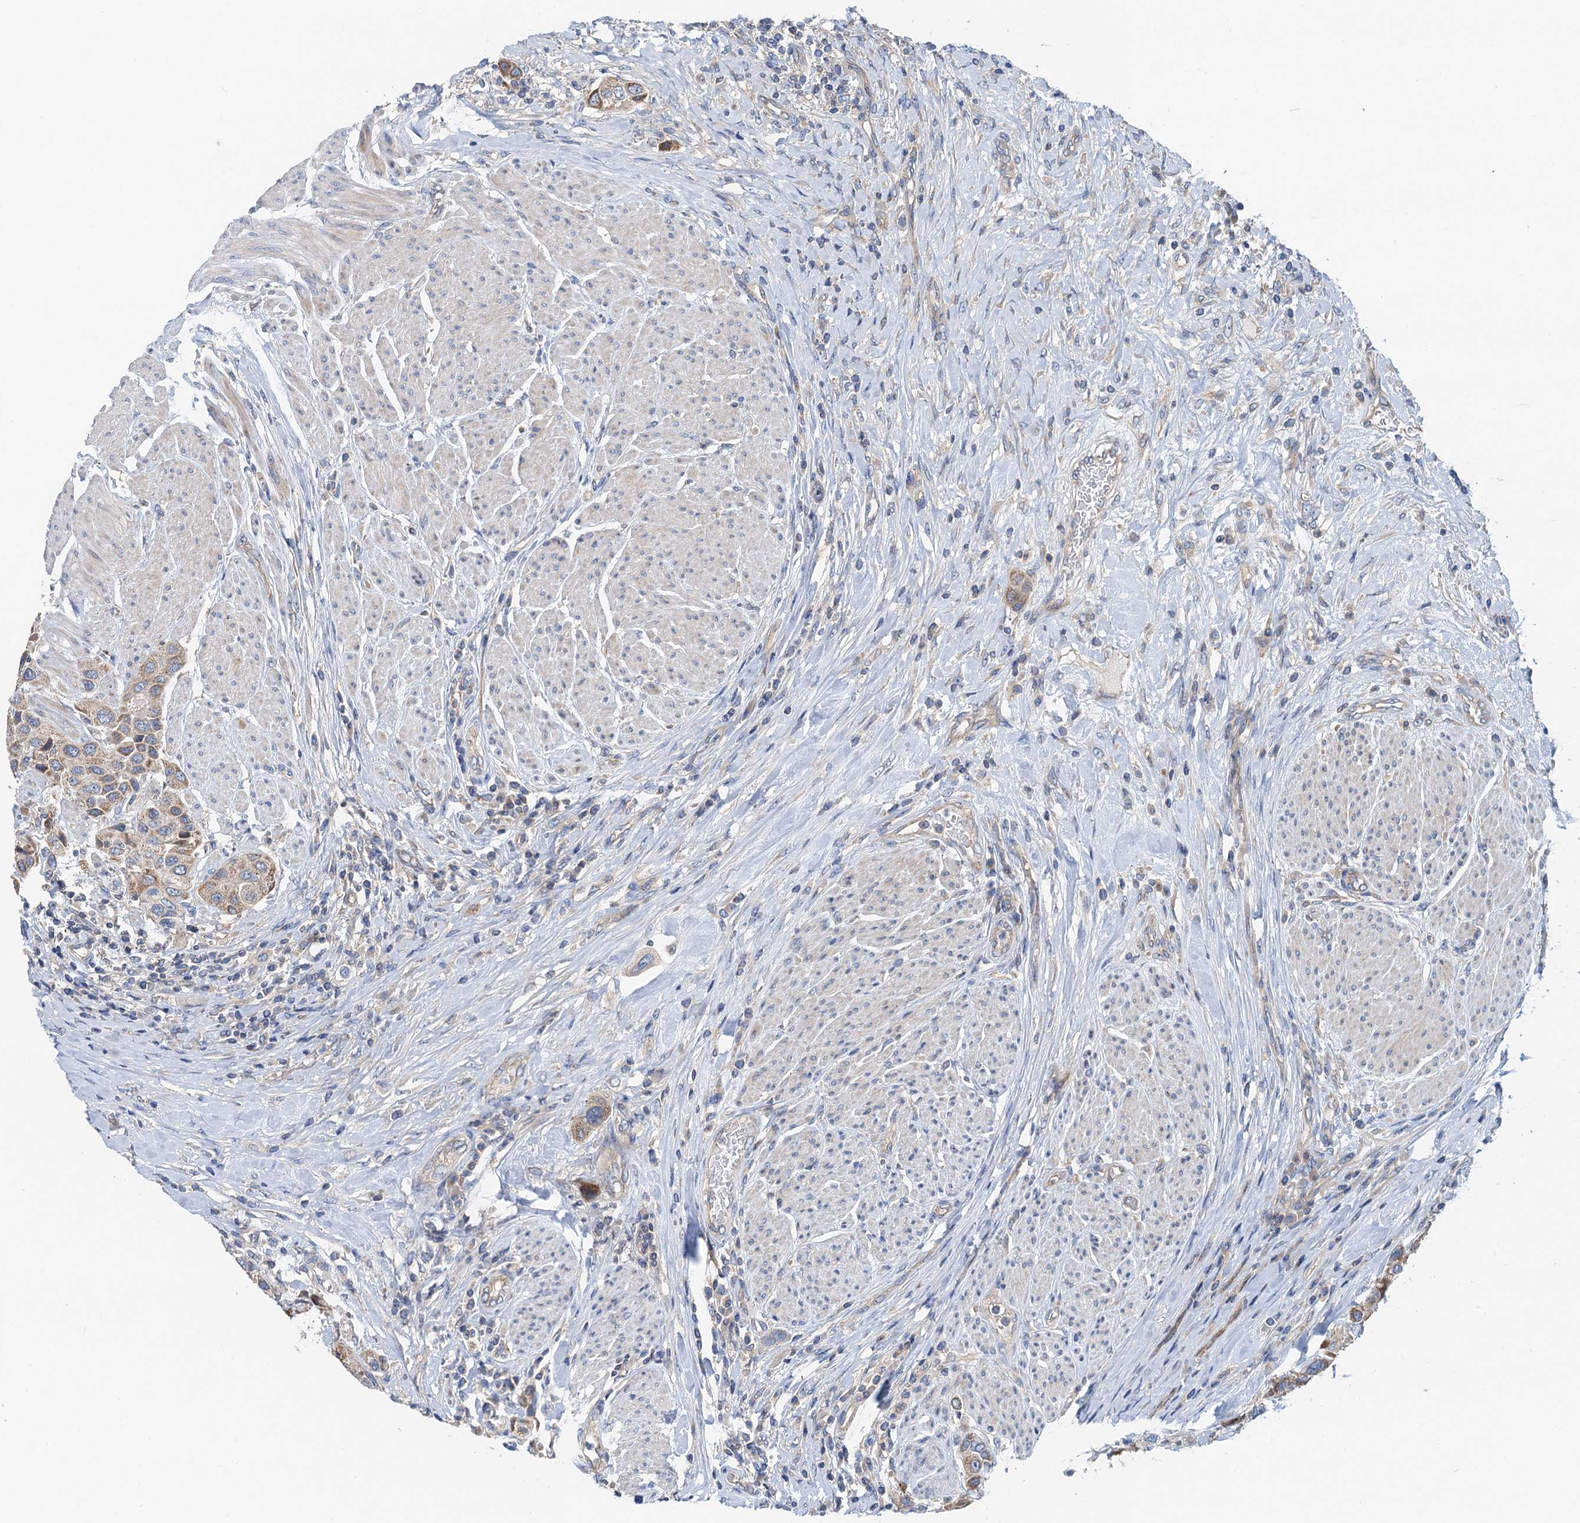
{"staining": {"intensity": "weak", "quantity": ">75%", "location": "cytoplasmic/membranous"}, "tissue": "urothelial cancer", "cell_type": "Tumor cells", "image_type": "cancer", "snomed": [{"axis": "morphology", "description": "Urothelial carcinoma, High grade"}, {"axis": "topography", "description": "Urinary bladder"}], "caption": "Human high-grade urothelial carcinoma stained with a protein marker demonstrates weak staining in tumor cells.", "gene": "ANKRD26", "patient": {"sex": "male", "age": 50}}